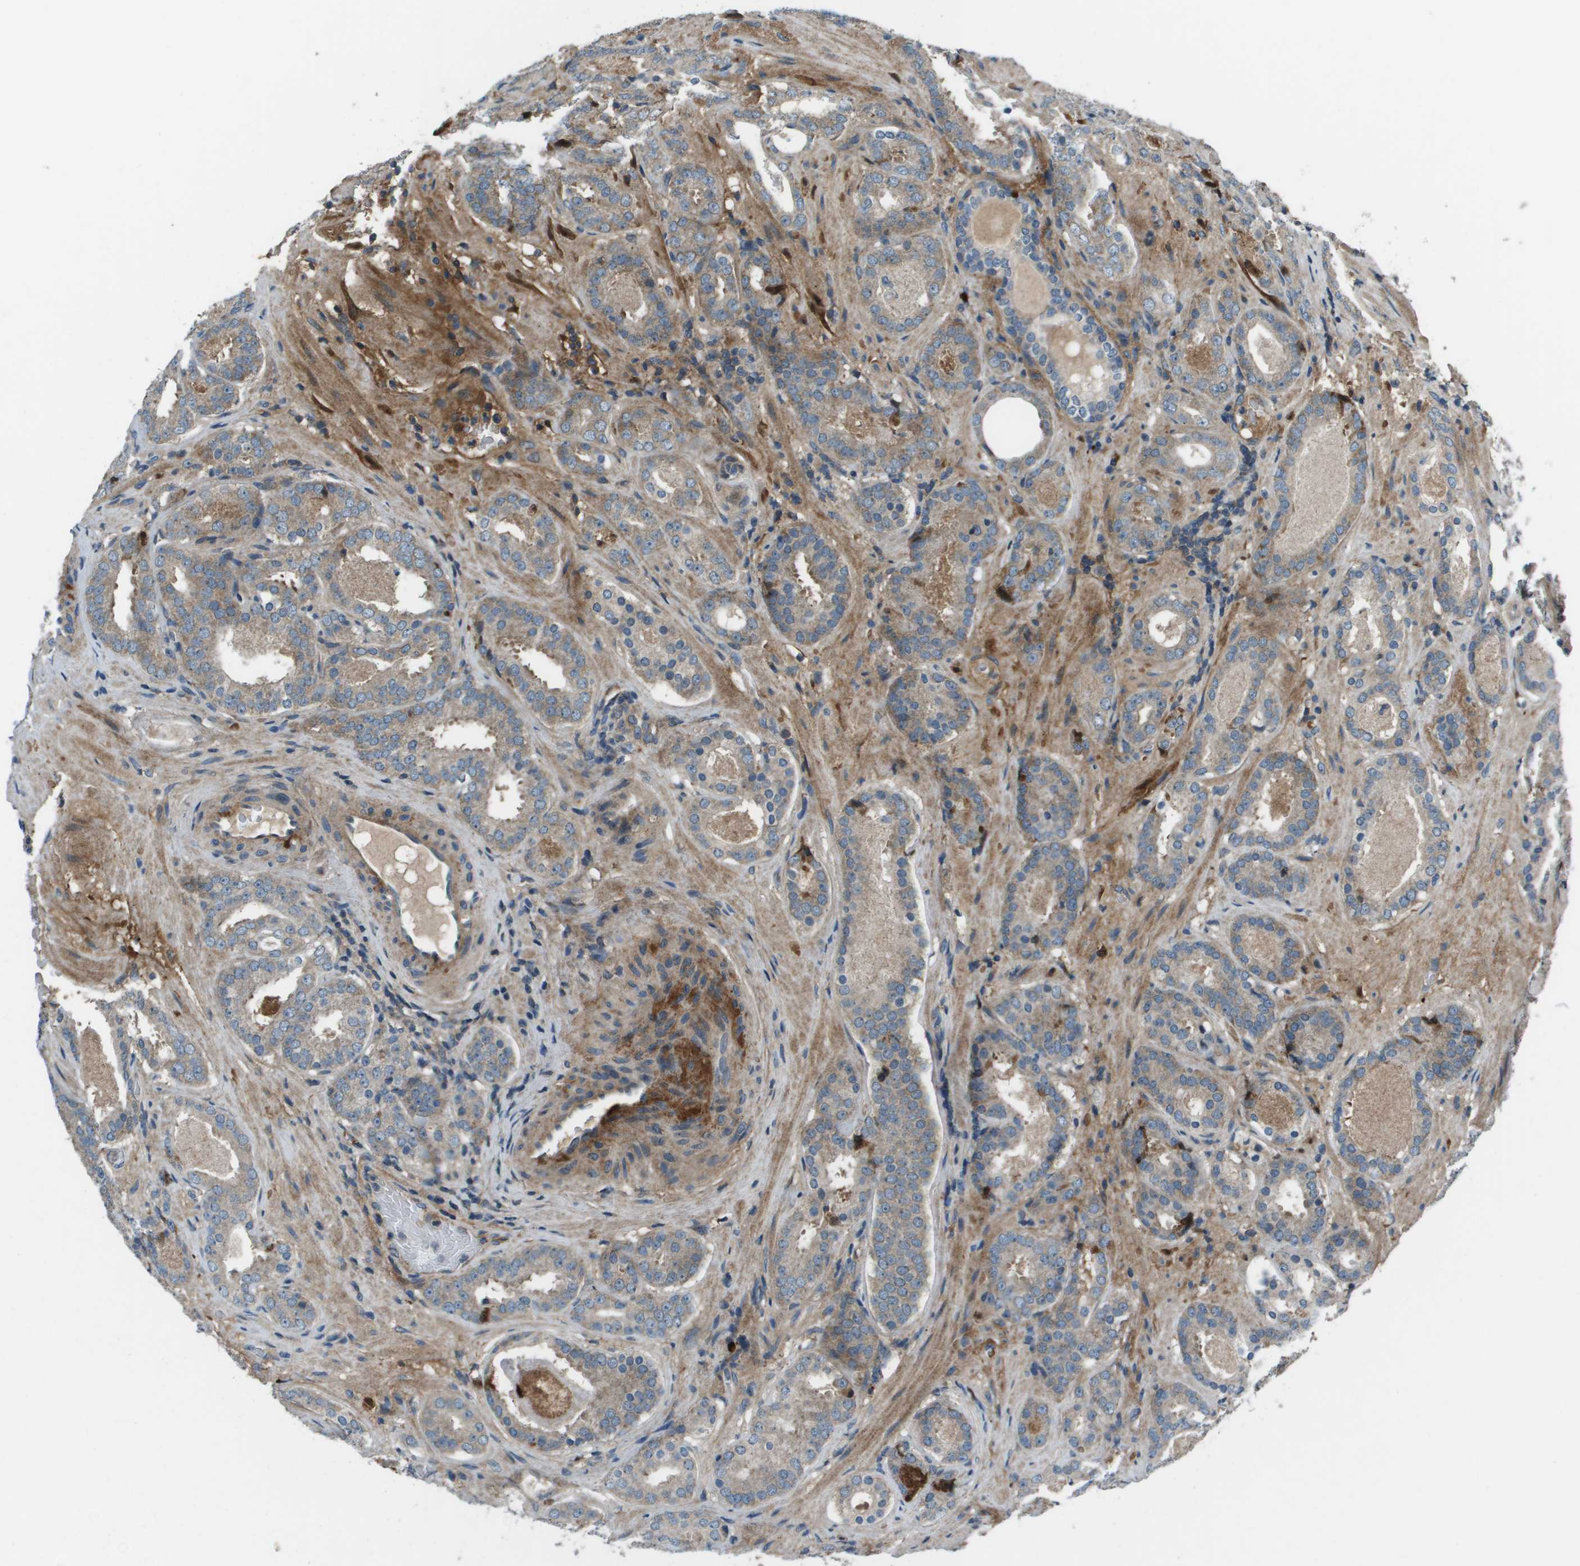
{"staining": {"intensity": "weak", "quantity": "25%-75%", "location": "cytoplasmic/membranous"}, "tissue": "prostate cancer", "cell_type": "Tumor cells", "image_type": "cancer", "snomed": [{"axis": "morphology", "description": "Adenocarcinoma, Low grade"}, {"axis": "topography", "description": "Prostate"}], "caption": "This histopathology image shows immunohistochemistry staining of adenocarcinoma (low-grade) (prostate), with low weak cytoplasmic/membranous expression in about 25%-75% of tumor cells.", "gene": "PCOLCE", "patient": {"sex": "male", "age": 69}}